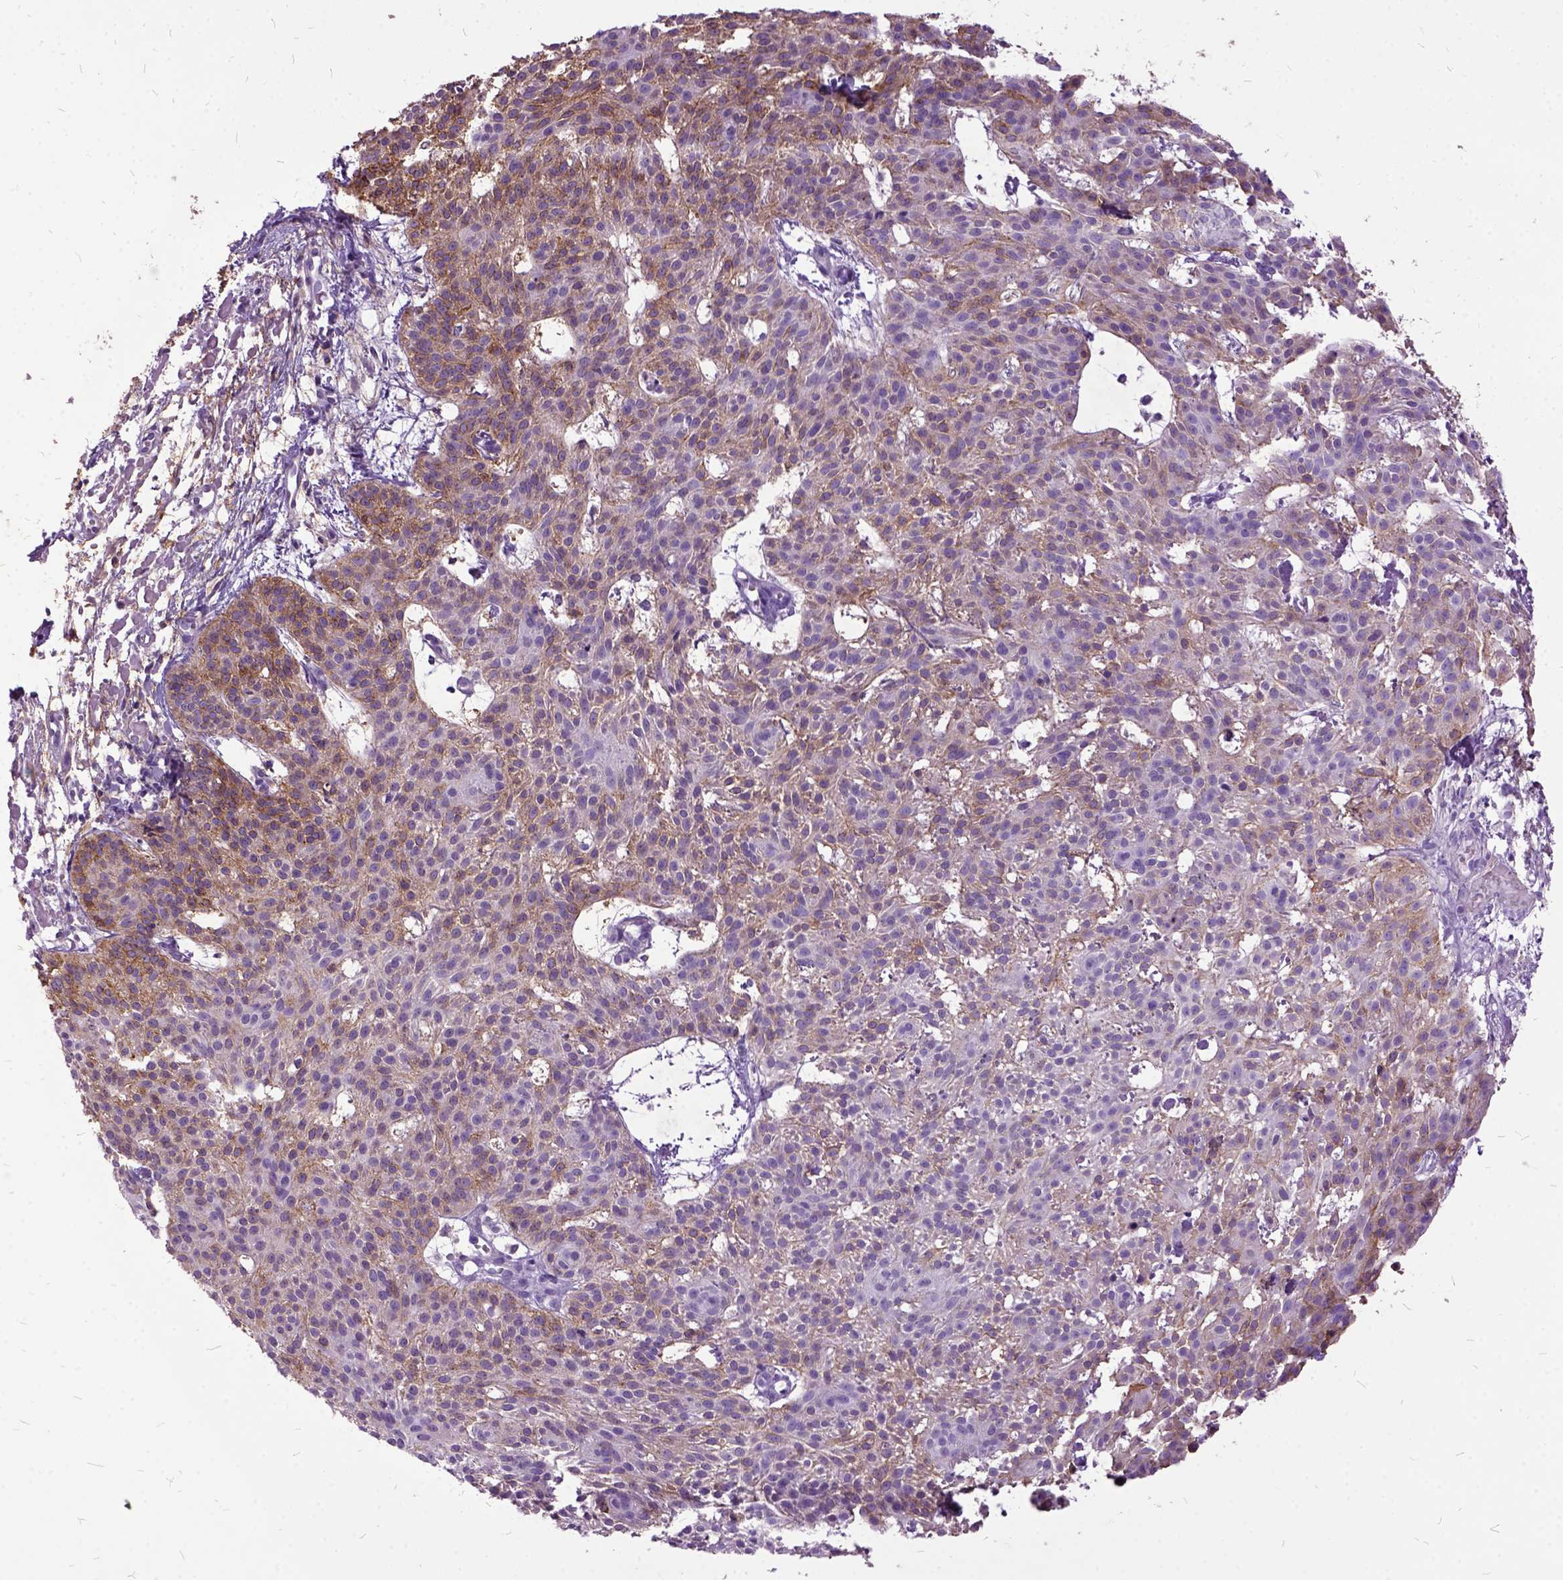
{"staining": {"intensity": "negative", "quantity": "none", "location": "none"}, "tissue": "skin cancer", "cell_type": "Tumor cells", "image_type": "cancer", "snomed": [{"axis": "morphology", "description": "Basal cell carcinoma"}, {"axis": "topography", "description": "Skin"}], "caption": "Tumor cells are negative for protein expression in human basal cell carcinoma (skin).", "gene": "MME", "patient": {"sex": "female", "age": 78}}